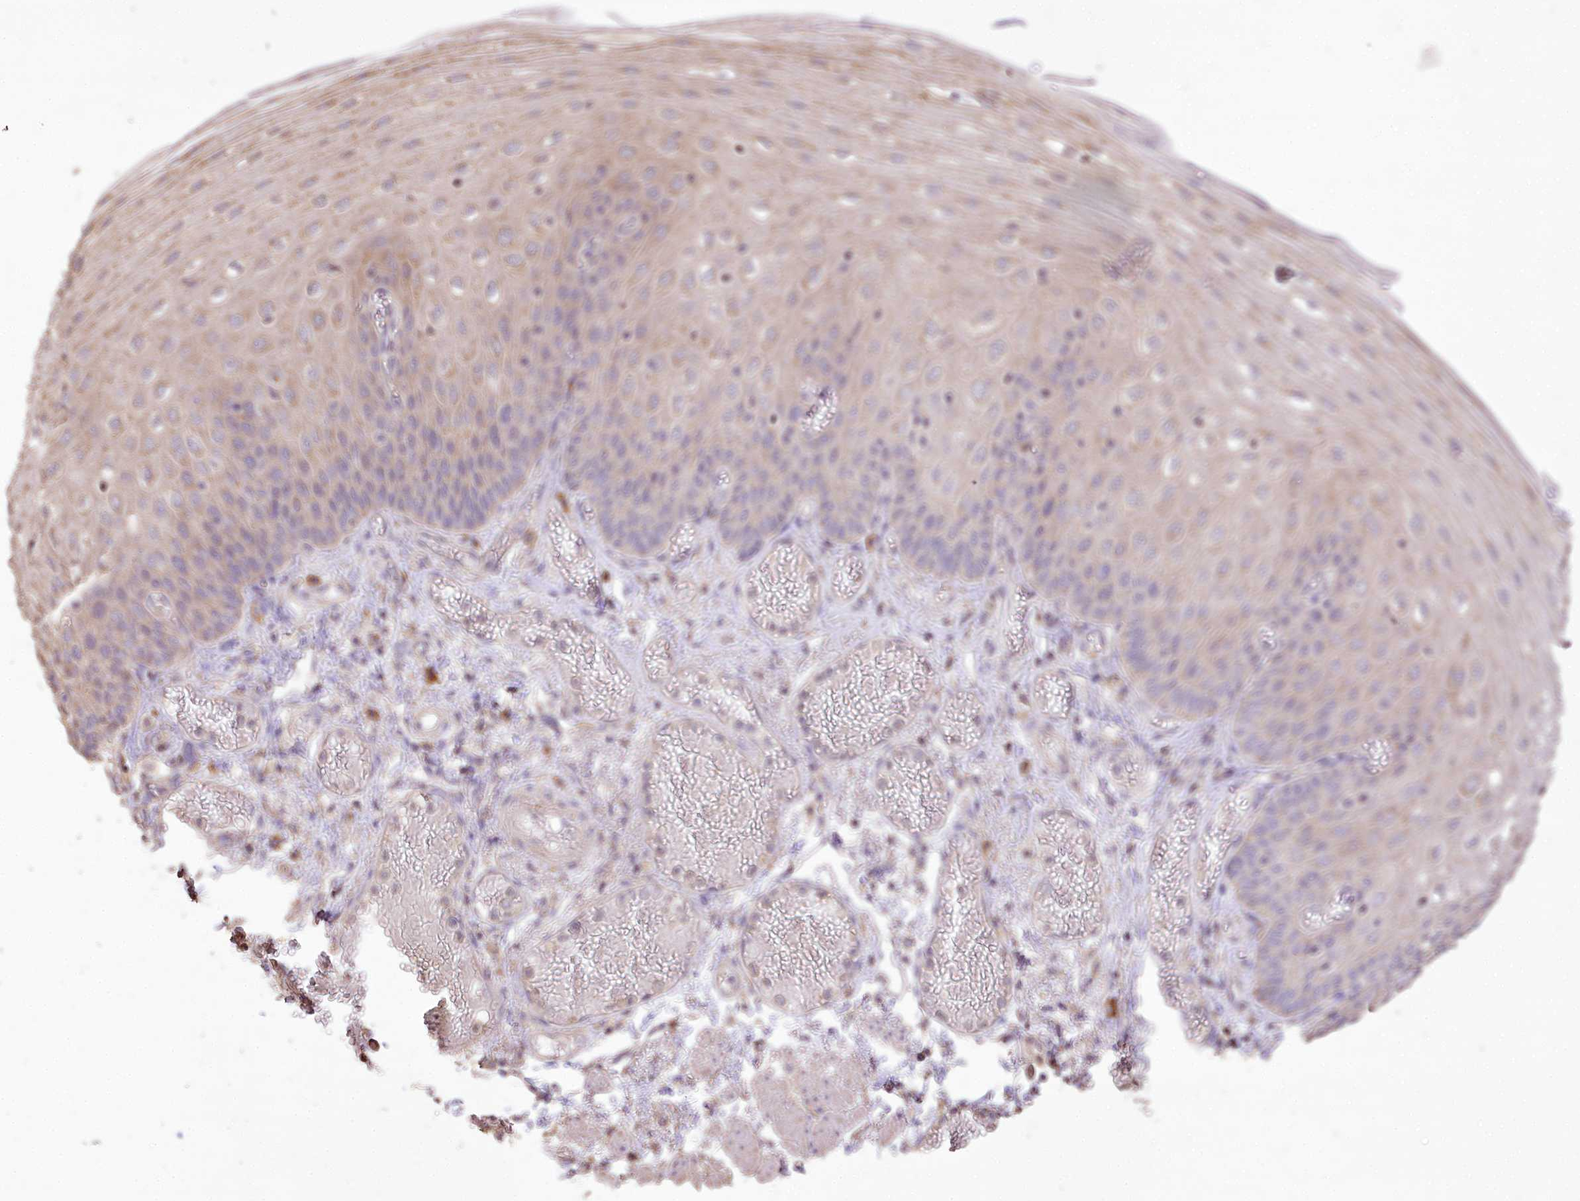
{"staining": {"intensity": "moderate", "quantity": "25%-75%", "location": "cytoplasmic/membranous"}, "tissue": "esophagus", "cell_type": "Squamous epithelial cells", "image_type": "normal", "snomed": [{"axis": "morphology", "description": "Normal tissue, NOS"}, {"axis": "topography", "description": "Esophagus"}], "caption": "Approximately 25%-75% of squamous epithelial cells in normal esophagus demonstrate moderate cytoplasmic/membranous protein positivity as visualized by brown immunohistochemical staining.", "gene": "IREB2", "patient": {"sex": "male", "age": 81}}